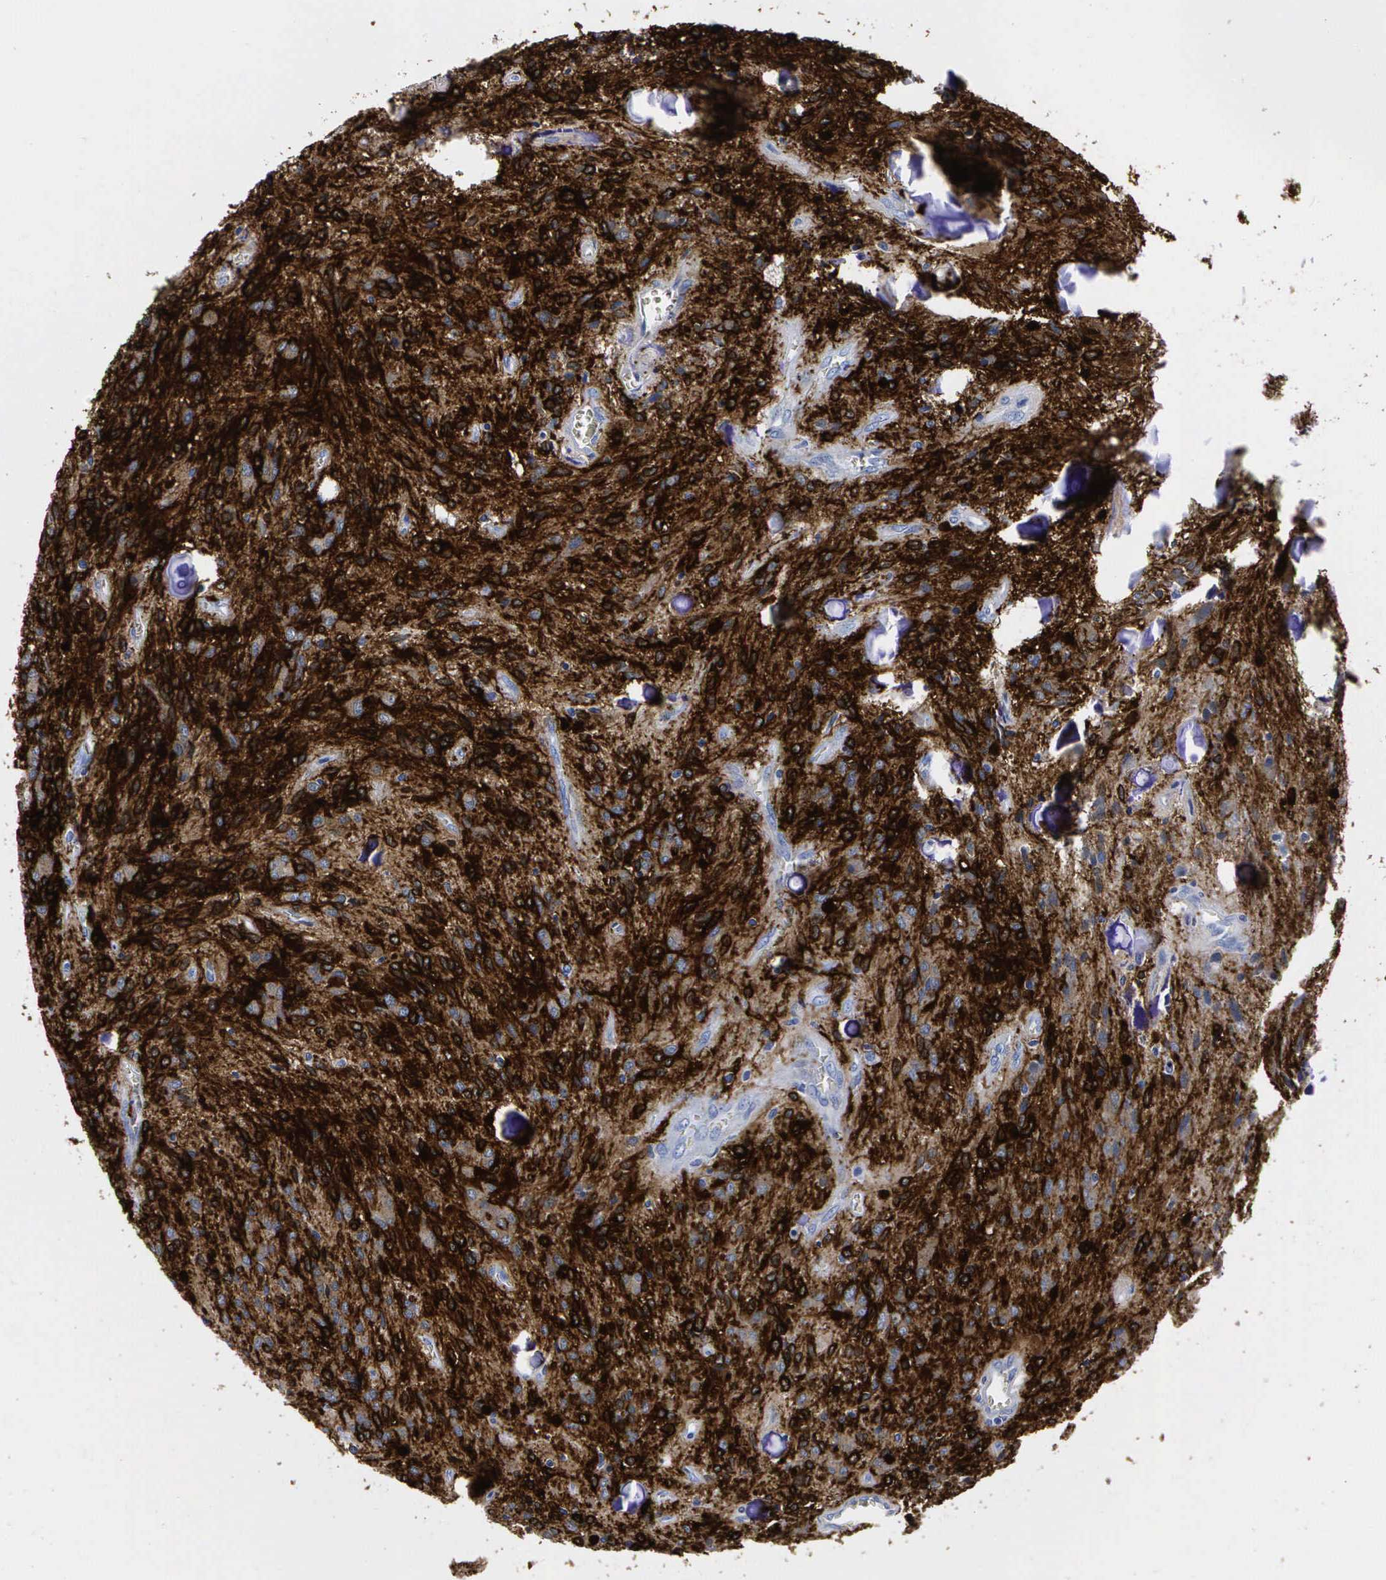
{"staining": {"intensity": "strong", "quantity": ">75%", "location": "cytoplasmic/membranous"}, "tissue": "glioma", "cell_type": "Tumor cells", "image_type": "cancer", "snomed": [{"axis": "morphology", "description": "Glioma, malignant, Low grade"}, {"axis": "topography", "description": "Brain"}], "caption": "Strong cytoplasmic/membranous protein positivity is seen in about >75% of tumor cells in malignant glioma (low-grade).", "gene": "ENO2", "patient": {"sex": "female", "age": 15}}